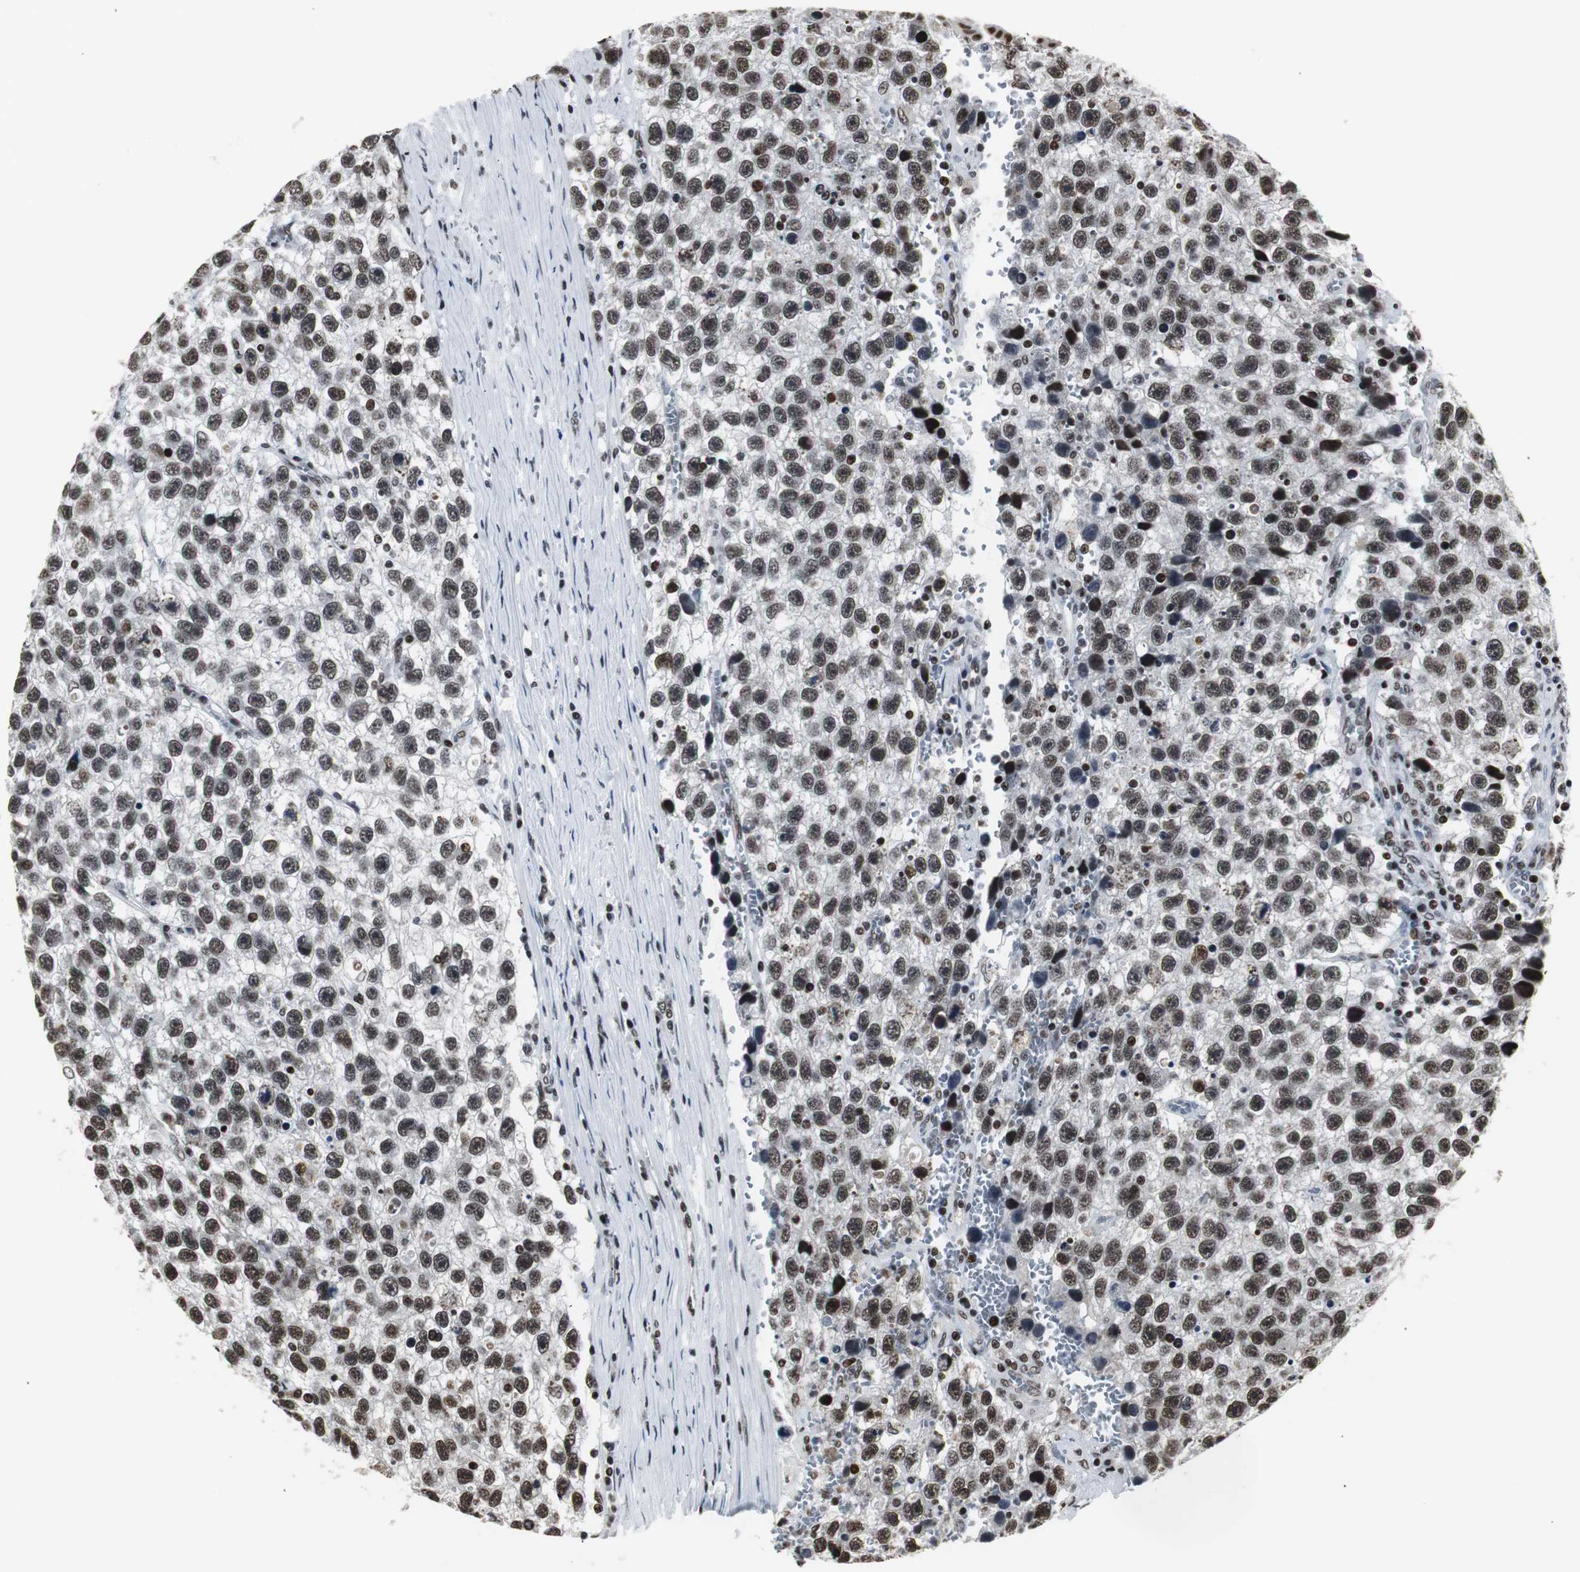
{"staining": {"intensity": "moderate", "quantity": ">75%", "location": "nuclear"}, "tissue": "testis cancer", "cell_type": "Tumor cells", "image_type": "cancer", "snomed": [{"axis": "morphology", "description": "Seminoma, NOS"}, {"axis": "topography", "description": "Testis"}], "caption": "A micrograph showing moderate nuclear expression in approximately >75% of tumor cells in testis cancer (seminoma), as visualized by brown immunohistochemical staining.", "gene": "PARN", "patient": {"sex": "male", "age": 33}}